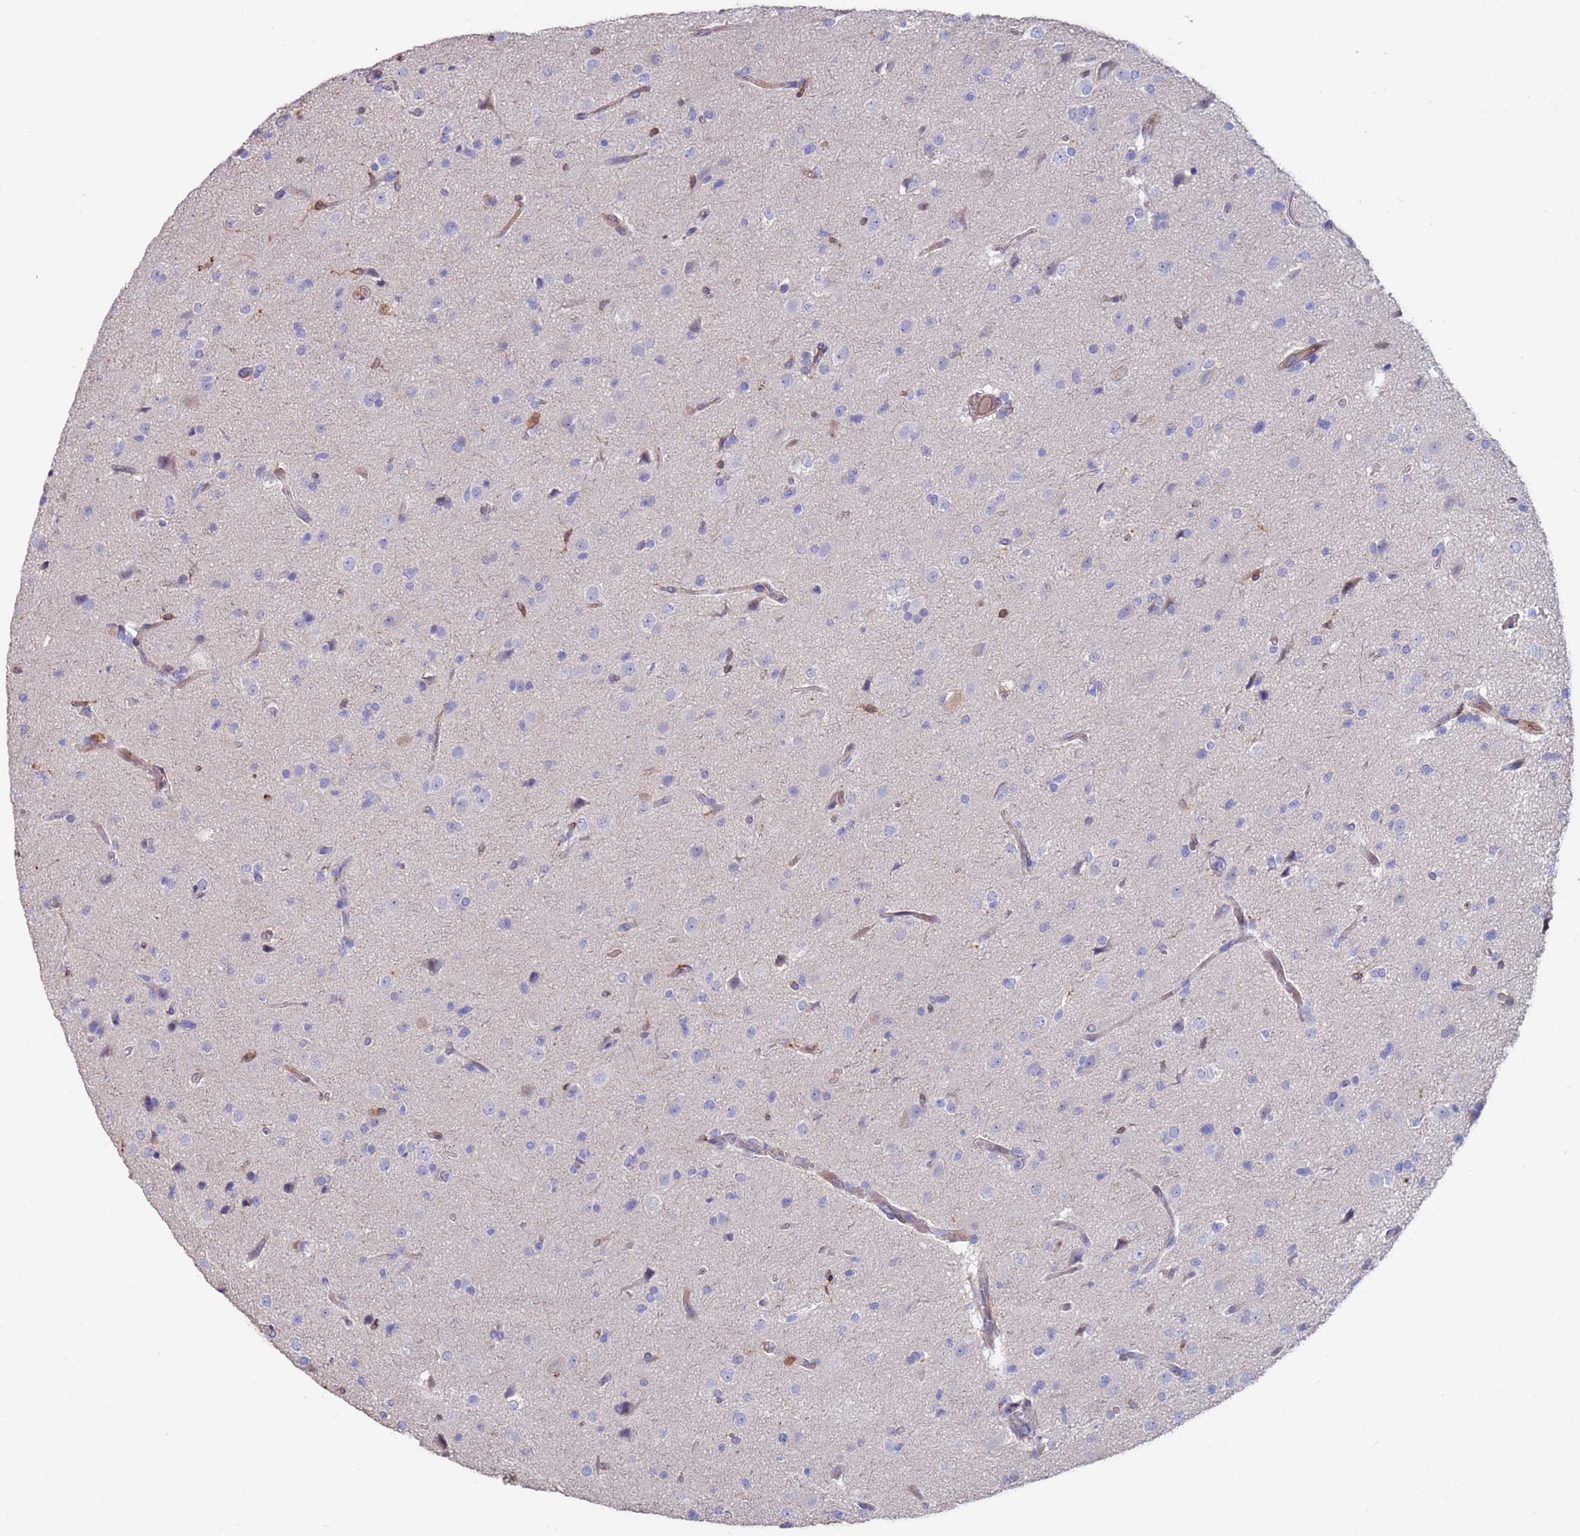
{"staining": {"intensity": "negative", "quantity": "none", "location": "none"}, "tissue": "glioma", "cell_type": "Tumor cells", "image_type": "cancer", "snomed": [{"axis": "morphology", "description": "Glioma, malignant, High grade"}, {"axis": "topography", "description": "Brain"}], "caption": "Tumor cells show no significant protein positivity in malignant glioma (high-grade).", "gene": "GREB1L", "patient": {"sex": "male", "age": 33}}